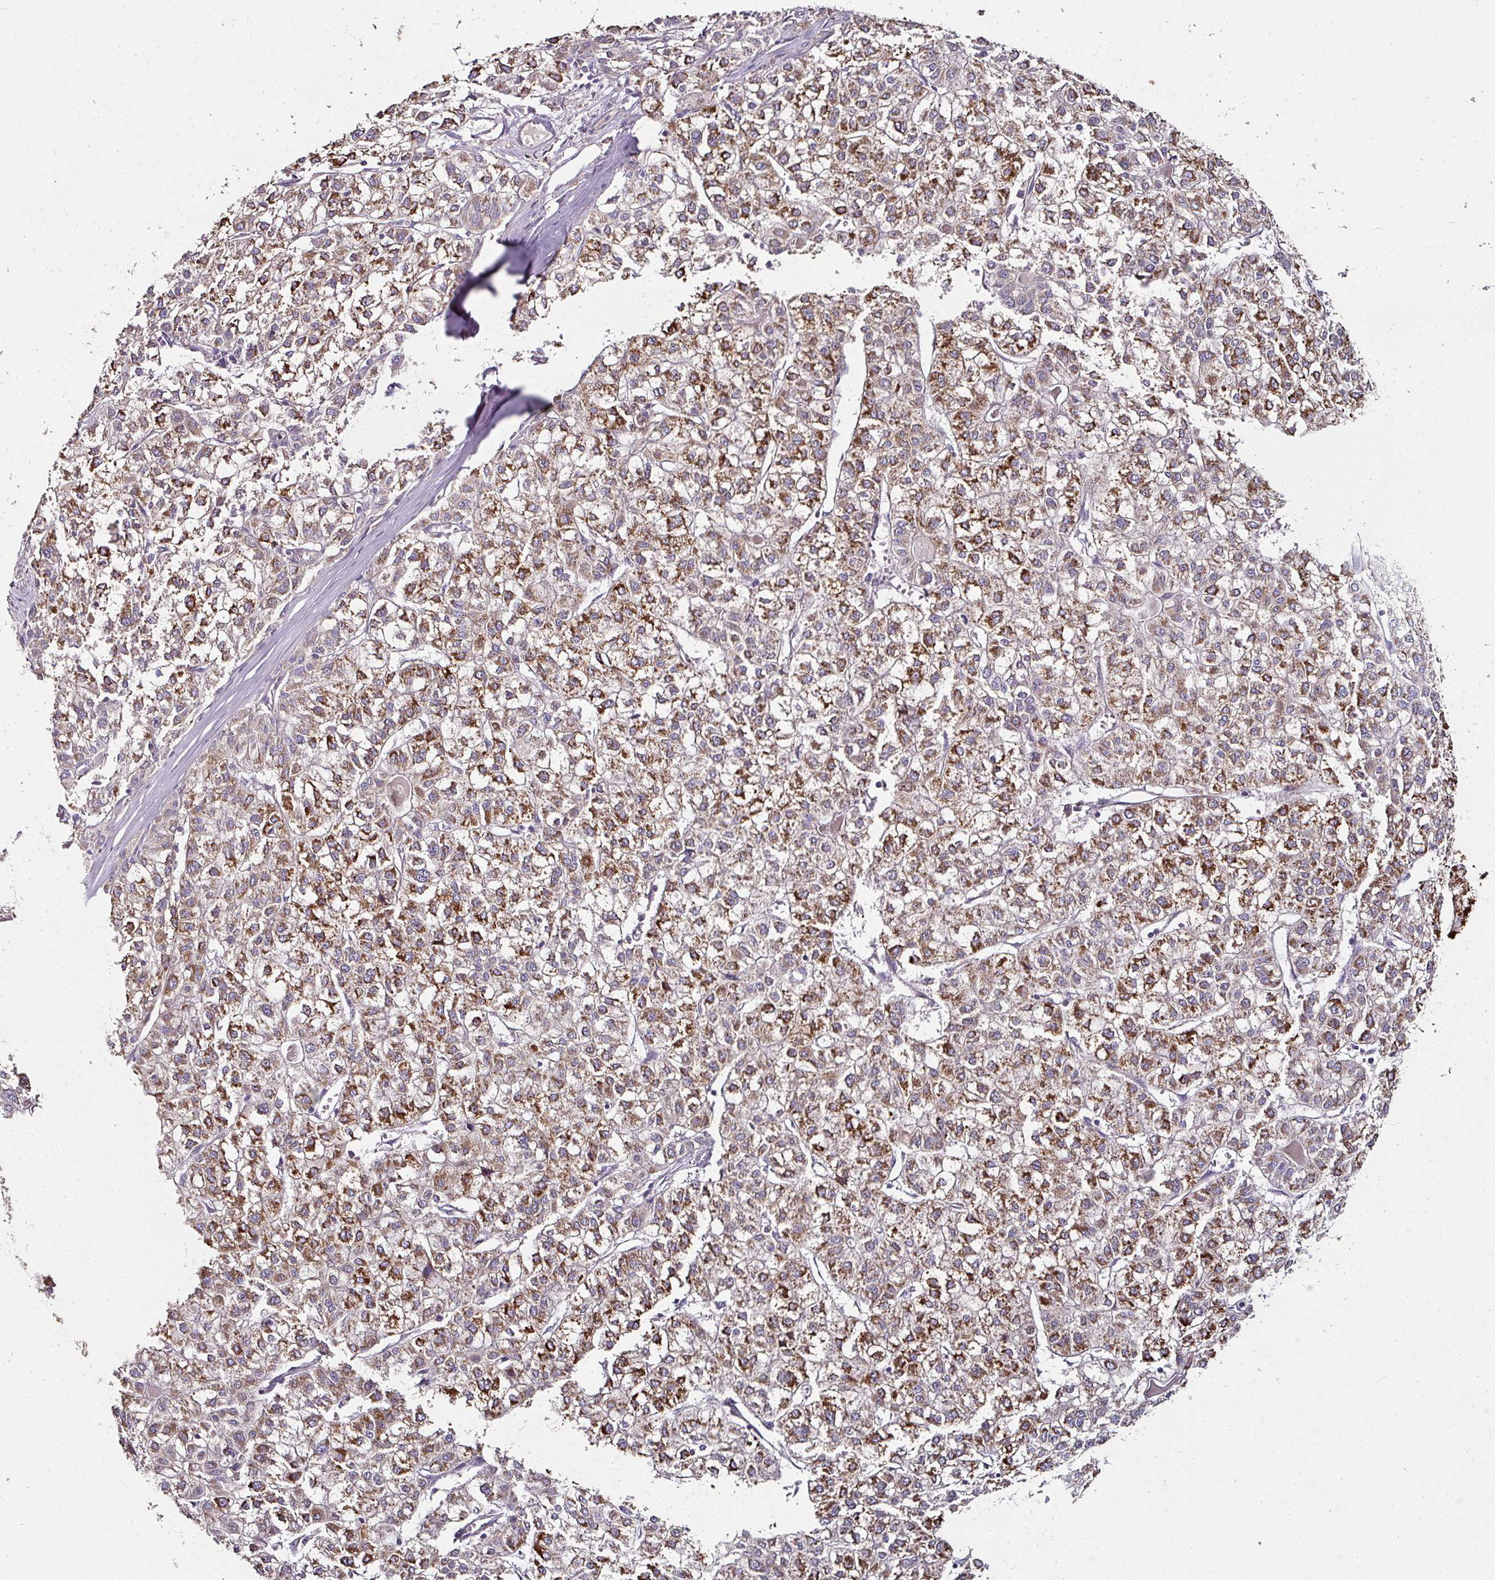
{"staining": {"intensity": "moderate", "quantity": ">75%", "location": "cytoplasmic/membranous"}, "tissue": "liver cancer", "cell_type": "Tumor cells", "image_type": "cancer", "snomed": [{"axis": "morphology", "description": "Carcinoma, Hepatocellular, NOS"}, {"axis": "topography", "description": "Liver"}], "caption": "IHC histopathology image of liver cancer (hepatocellular carcinoma) stained for a protein (brown), which displays medium levels of moderate cytoplasmic/membranous positivity in about >75% of tumor cells.", "gene": "SKIC2", "patient": {"sex": "female", "age": 43}}